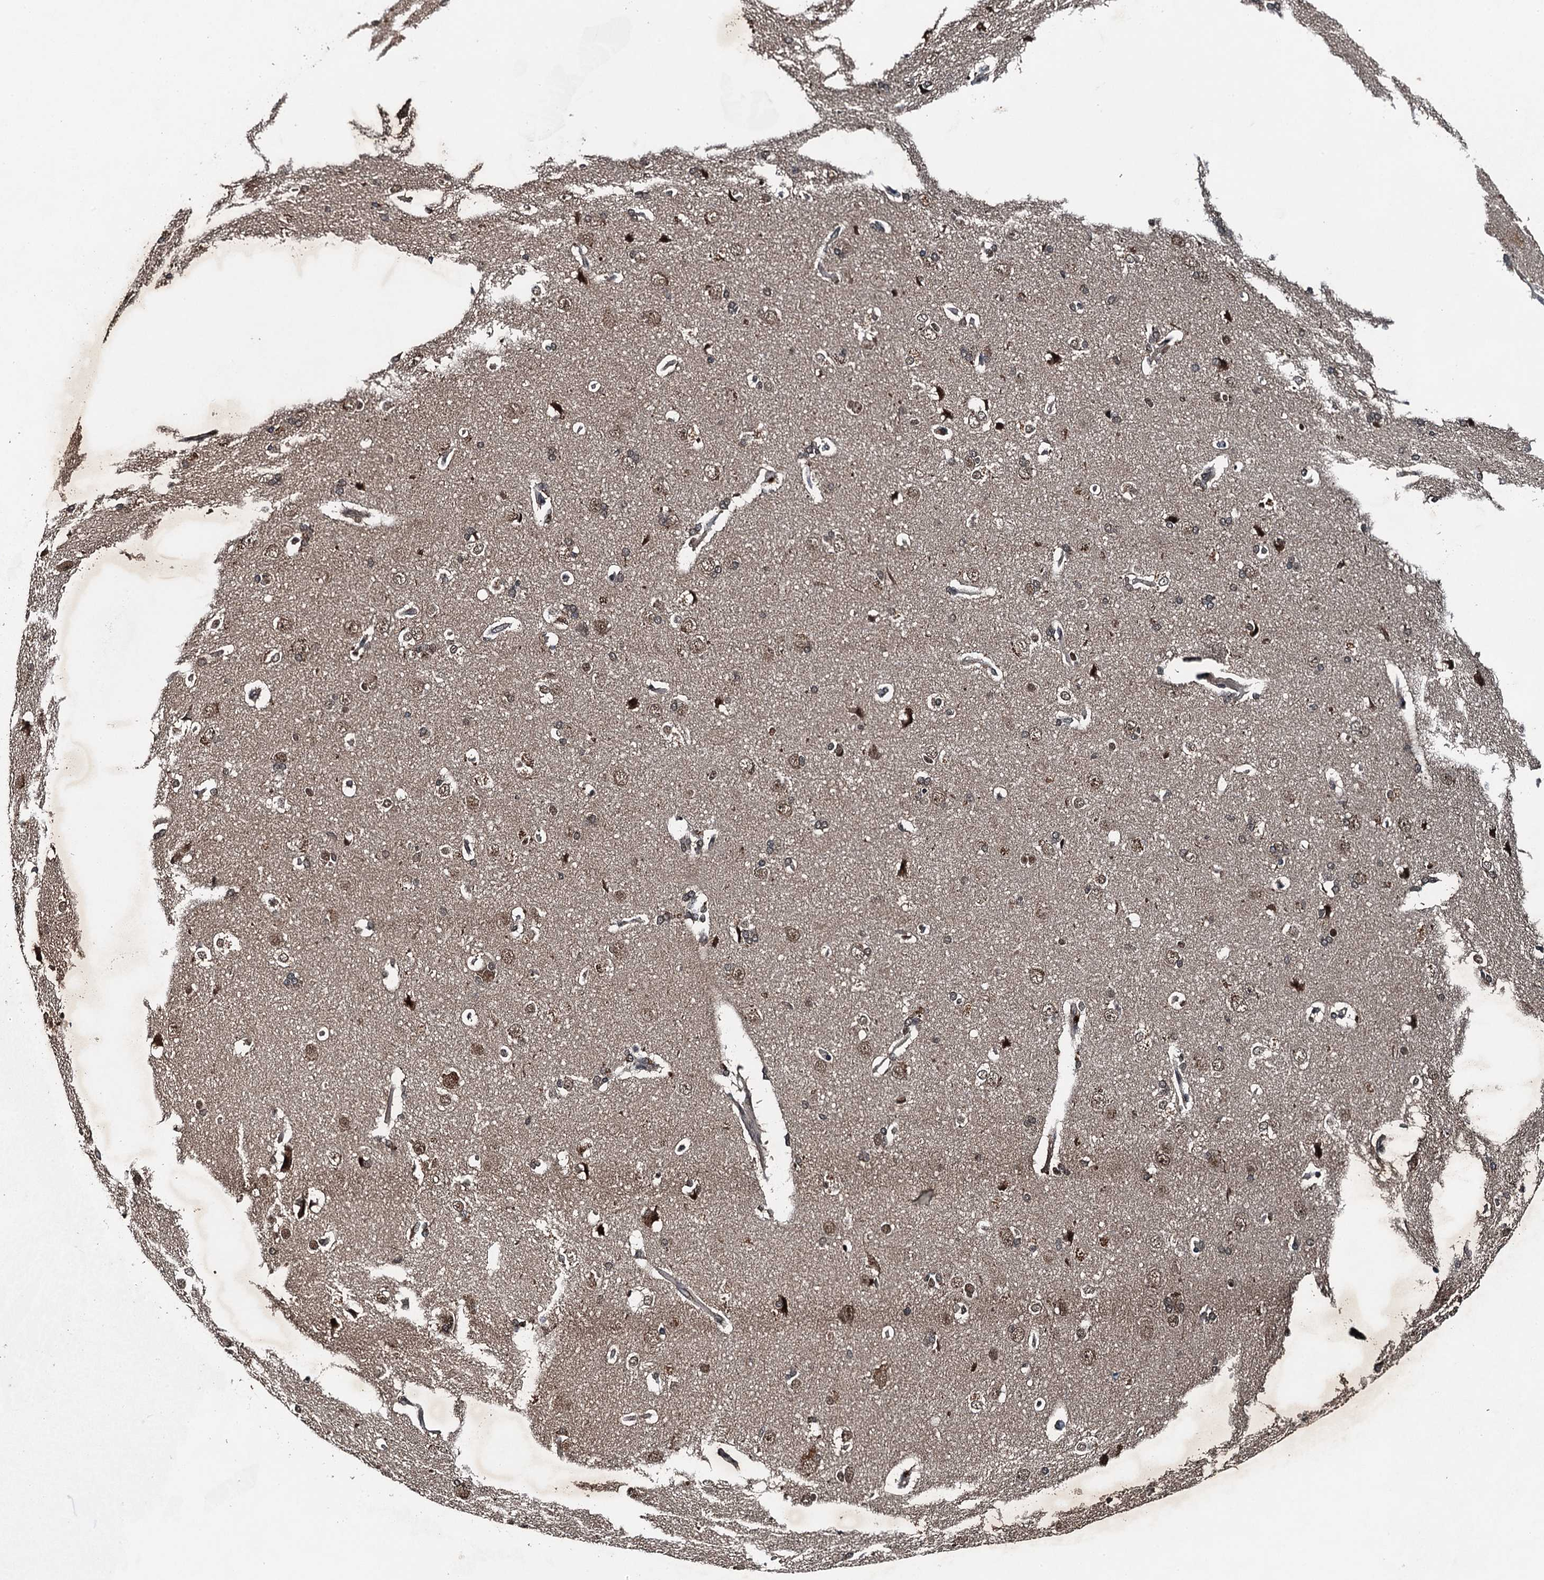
{"staining": {"intensity": "weak", "quantity": ">75%", "location": "cytoplasmic/membranous"}, "tissue": "cerebral cortex", "cell_type": "Endothelial cells", "image_type": "normal", "snomed": [{"axis": "morphology", "description": "Normal tissue, NOS"}, {"axis": "topography", "description": "Cerebral cortex"}], "caption": "IHC photomicrograph of unremarkable cerebral cortex stained for a protein (brown), which displays low levels of weak cytoplasmic/membranous positivity in about >75% of endothelial cells.", "gene": "UBXN6", "patient": {"sex": "male", "age": 62}}